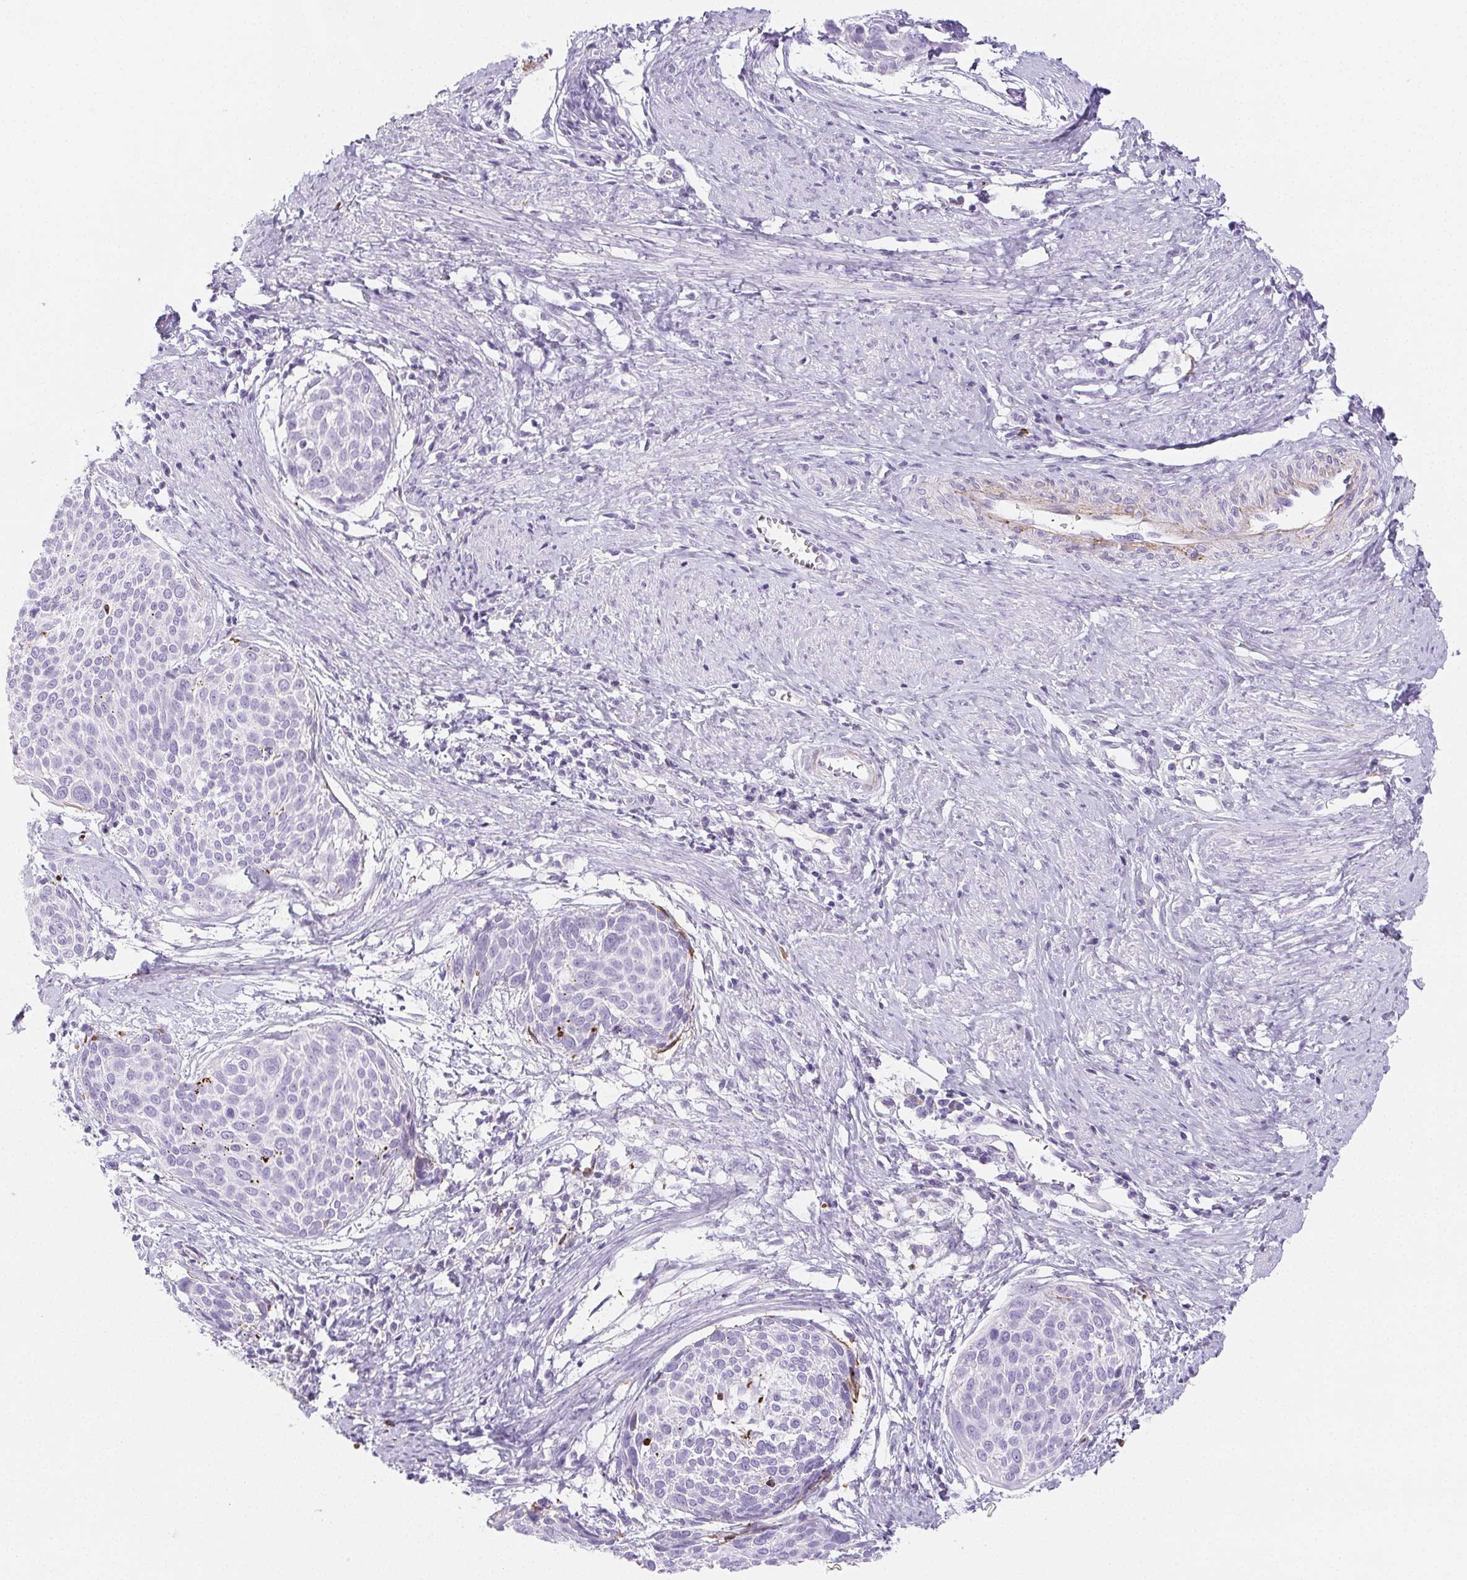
{"staining": {"intensity": "weak", "quantity": "<25%", "location": "cytoplasmic/membranous"}, "tissue": "cervical cancer", "cell_type": "Tumor cells", "image_type": "cancer", "snomed": [{"axis": "morphology", "description": "Squamous cell carcinoma, NOS"}, {"axis": "topography", "description": "Cervix"}], "caption": "The photomicrograph demonstrates no staining of tumor cells in squamous cell carcinoma (cervical).", "gene": "VTN", "patient": {"sex": "female", "age": 39}}